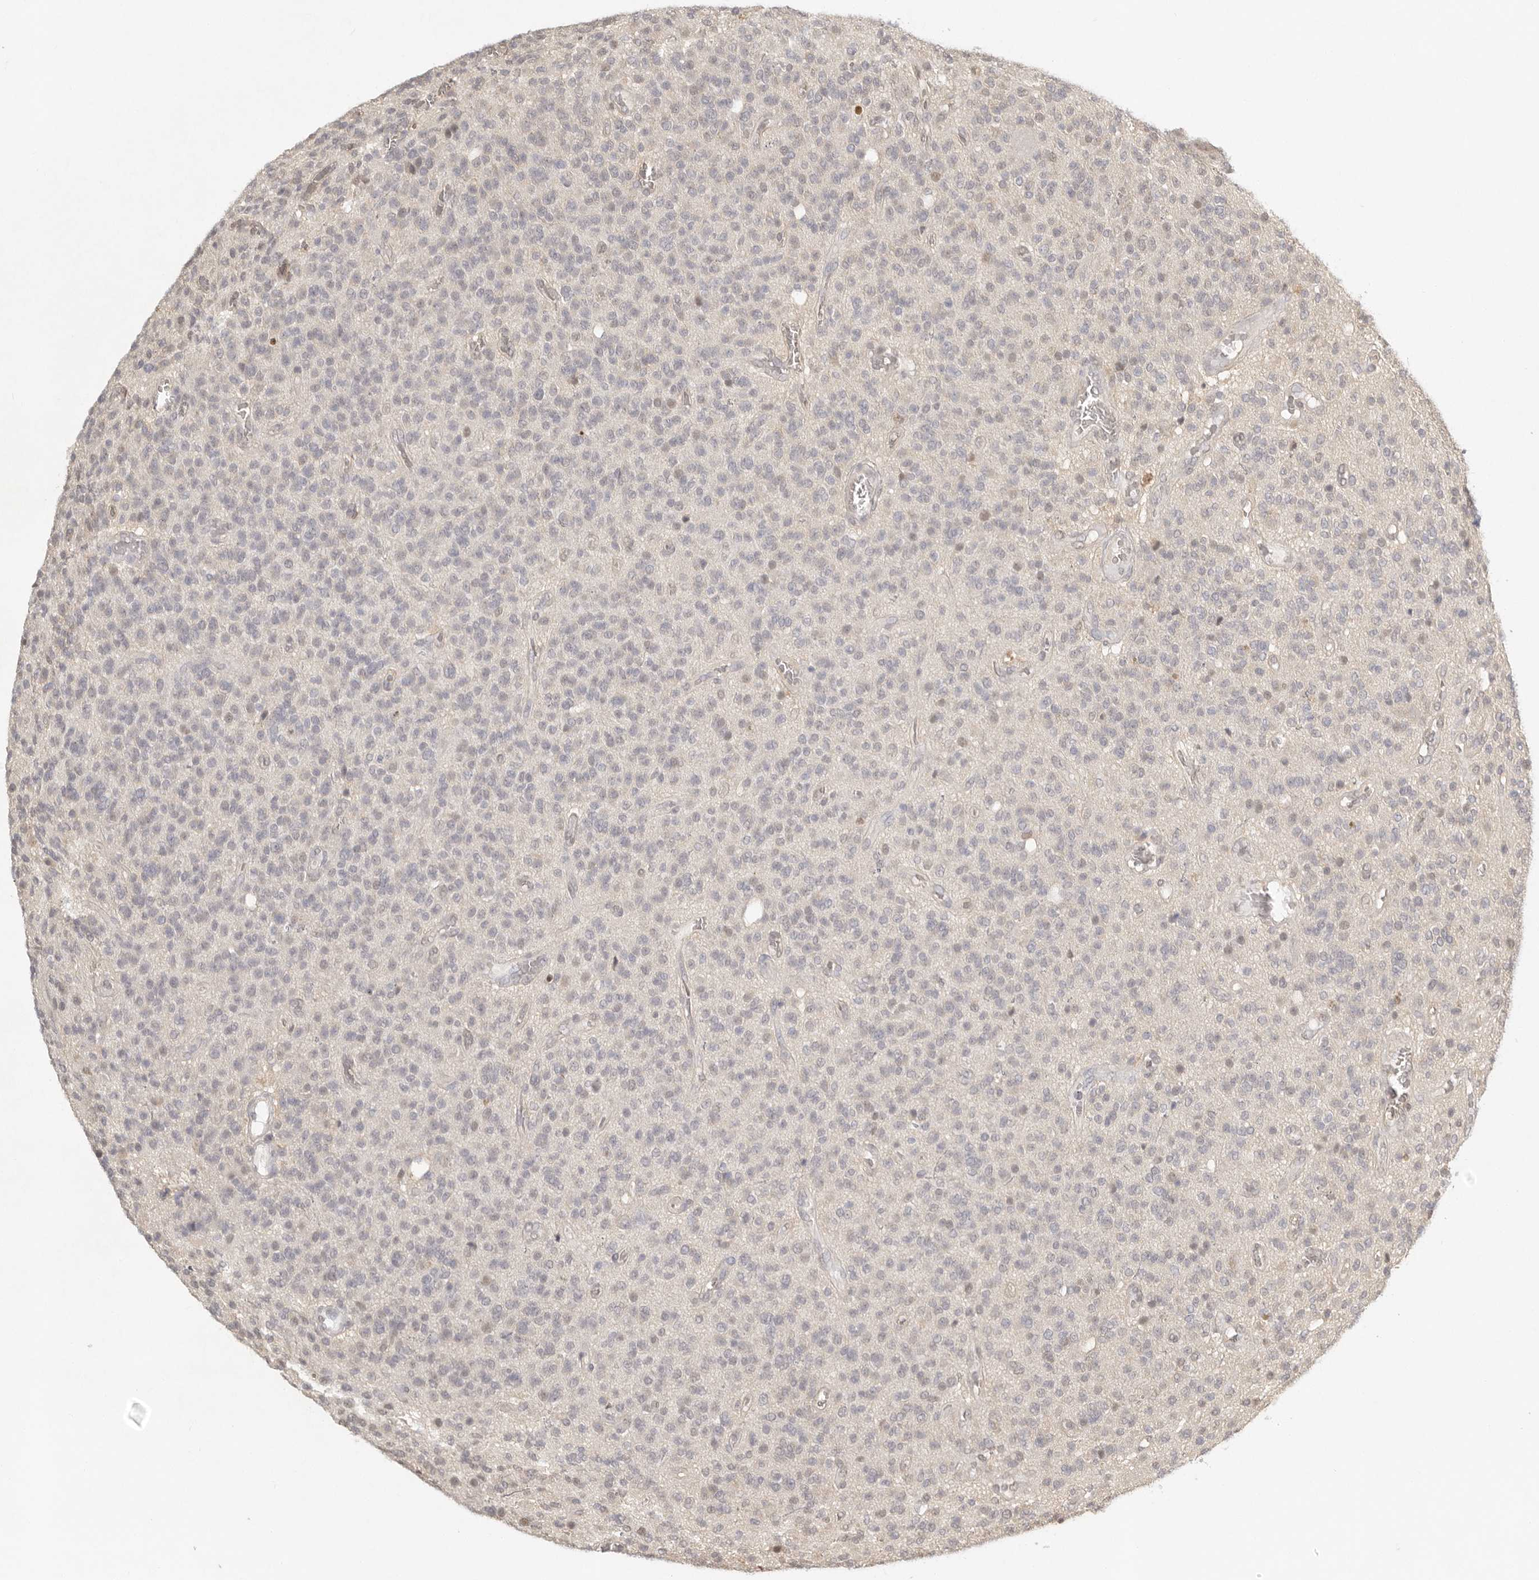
{"staining": {"intensity": "moderate", "quantity": "<25%", "location": "nuclear"}, "tissue": "glioma", "cell_type": "Tumor cells", "image_type": "cancer", "snomed": [{"axis": "morphology", "description": "Glioma, malignant, High grade"}, {"axis": "topography", "description": "Brain"}], "caption": "Immunohistochemical staining of human high-grade glioma (malignant) exhibits moderate nuclear protein expression in about <25% of tumor cells. (brown staining indicates protein expression, while blue staining denotes nuclei).", "gene": "PSMA5", "patient": {"sex": "male", "age": 34}}